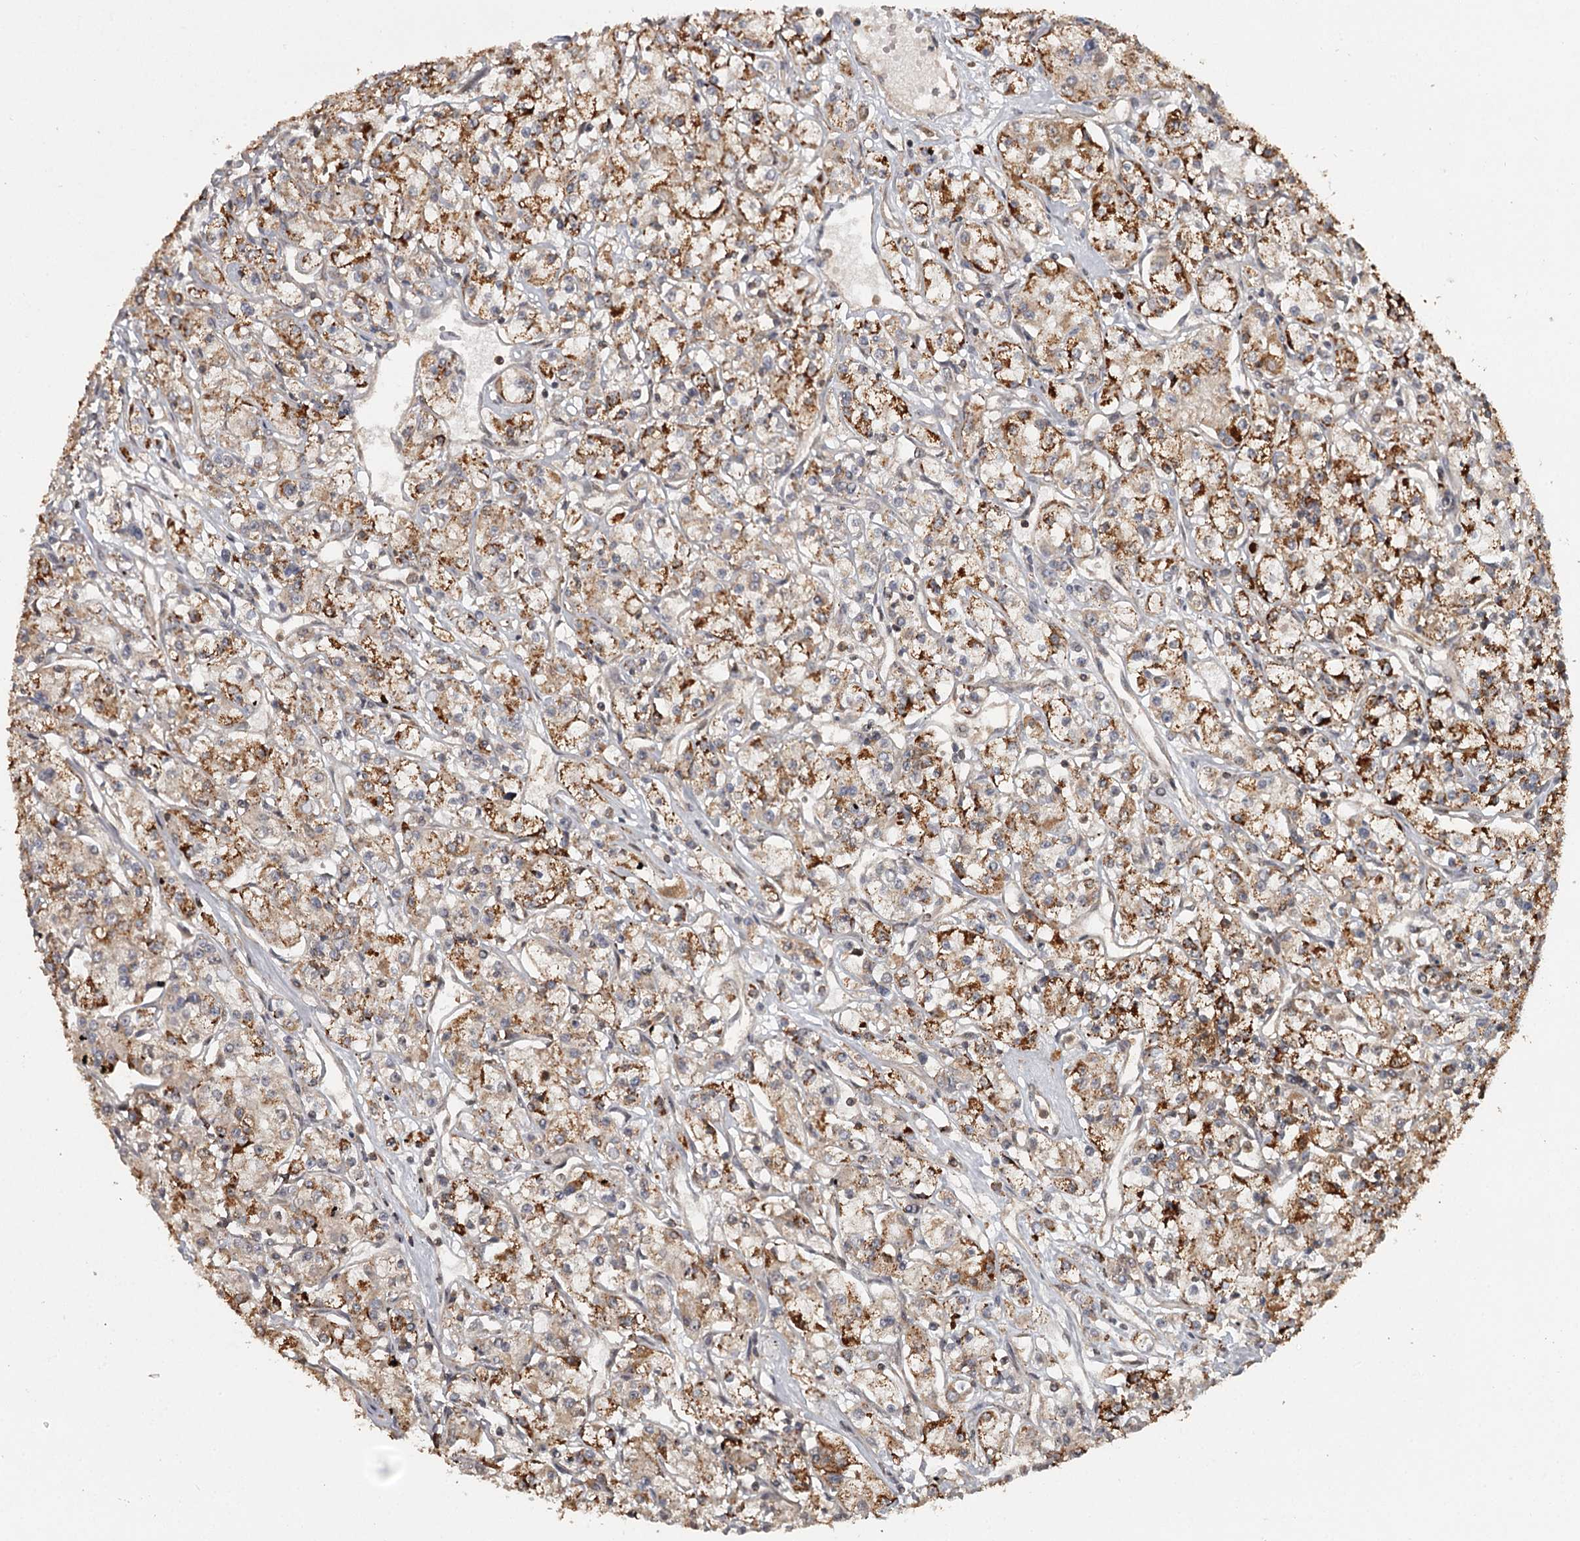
{"staining": {"intensity": "strong", "quantity": ">75%", "location": "cytoplasmic/membranous"}, "tissue": "renal cancer", "cell_type": "Tumor cells", "image_type": "cancer", "snomed": [{"axis": "morphology", "description": "Adenocarcinoma, NOS"}, {"axis": "topography", "description": "Kidney"}], "caption": "Renal adenocarcinoma stained with DAB IHC shows high levels of strong cytoplasmic/membranous staining in about >75% of tumor cells.", "gene": "FAXC", "patient": {"sex": "female", "age": 59}}